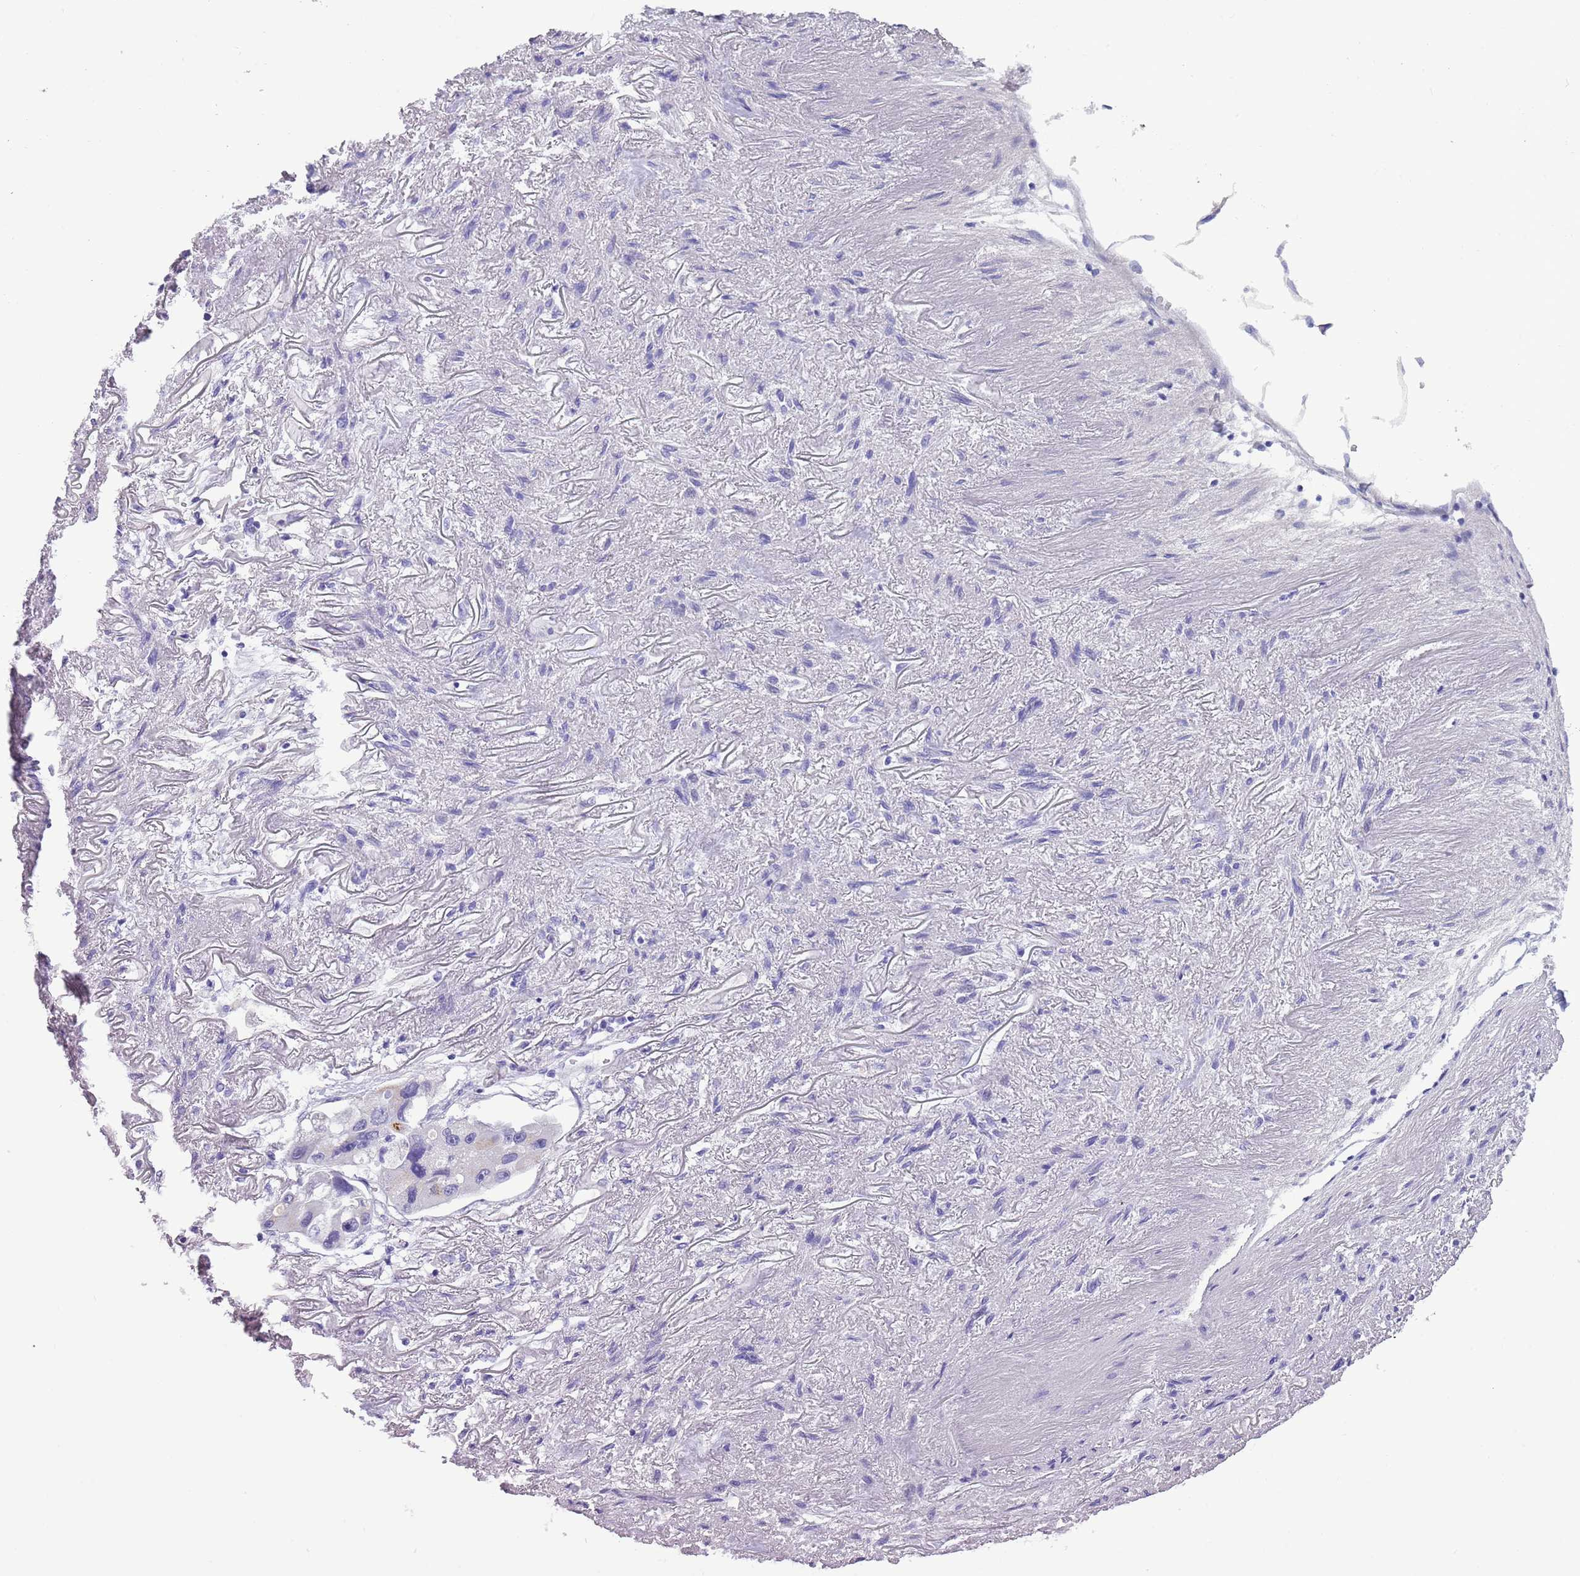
{"staining": {"intensity": "weak", "quantity": "<25%", "location": "cytoplasmic/membranous"}, "tissue": "lung cancer", "cell_type": "Tumor cells", "image_type": "cancer", "snomed": [{"axis": "morphology", "description": "Adenocarcinoma, NOS"}, {"axis": "topography", "description": "Lung"}], "caption": "Protein analysis of lung adenocarcinoma reveals no significant expression in tumor cells.", "gene": "NBPF6", "patient": {"sex": "female", "age": 54}}